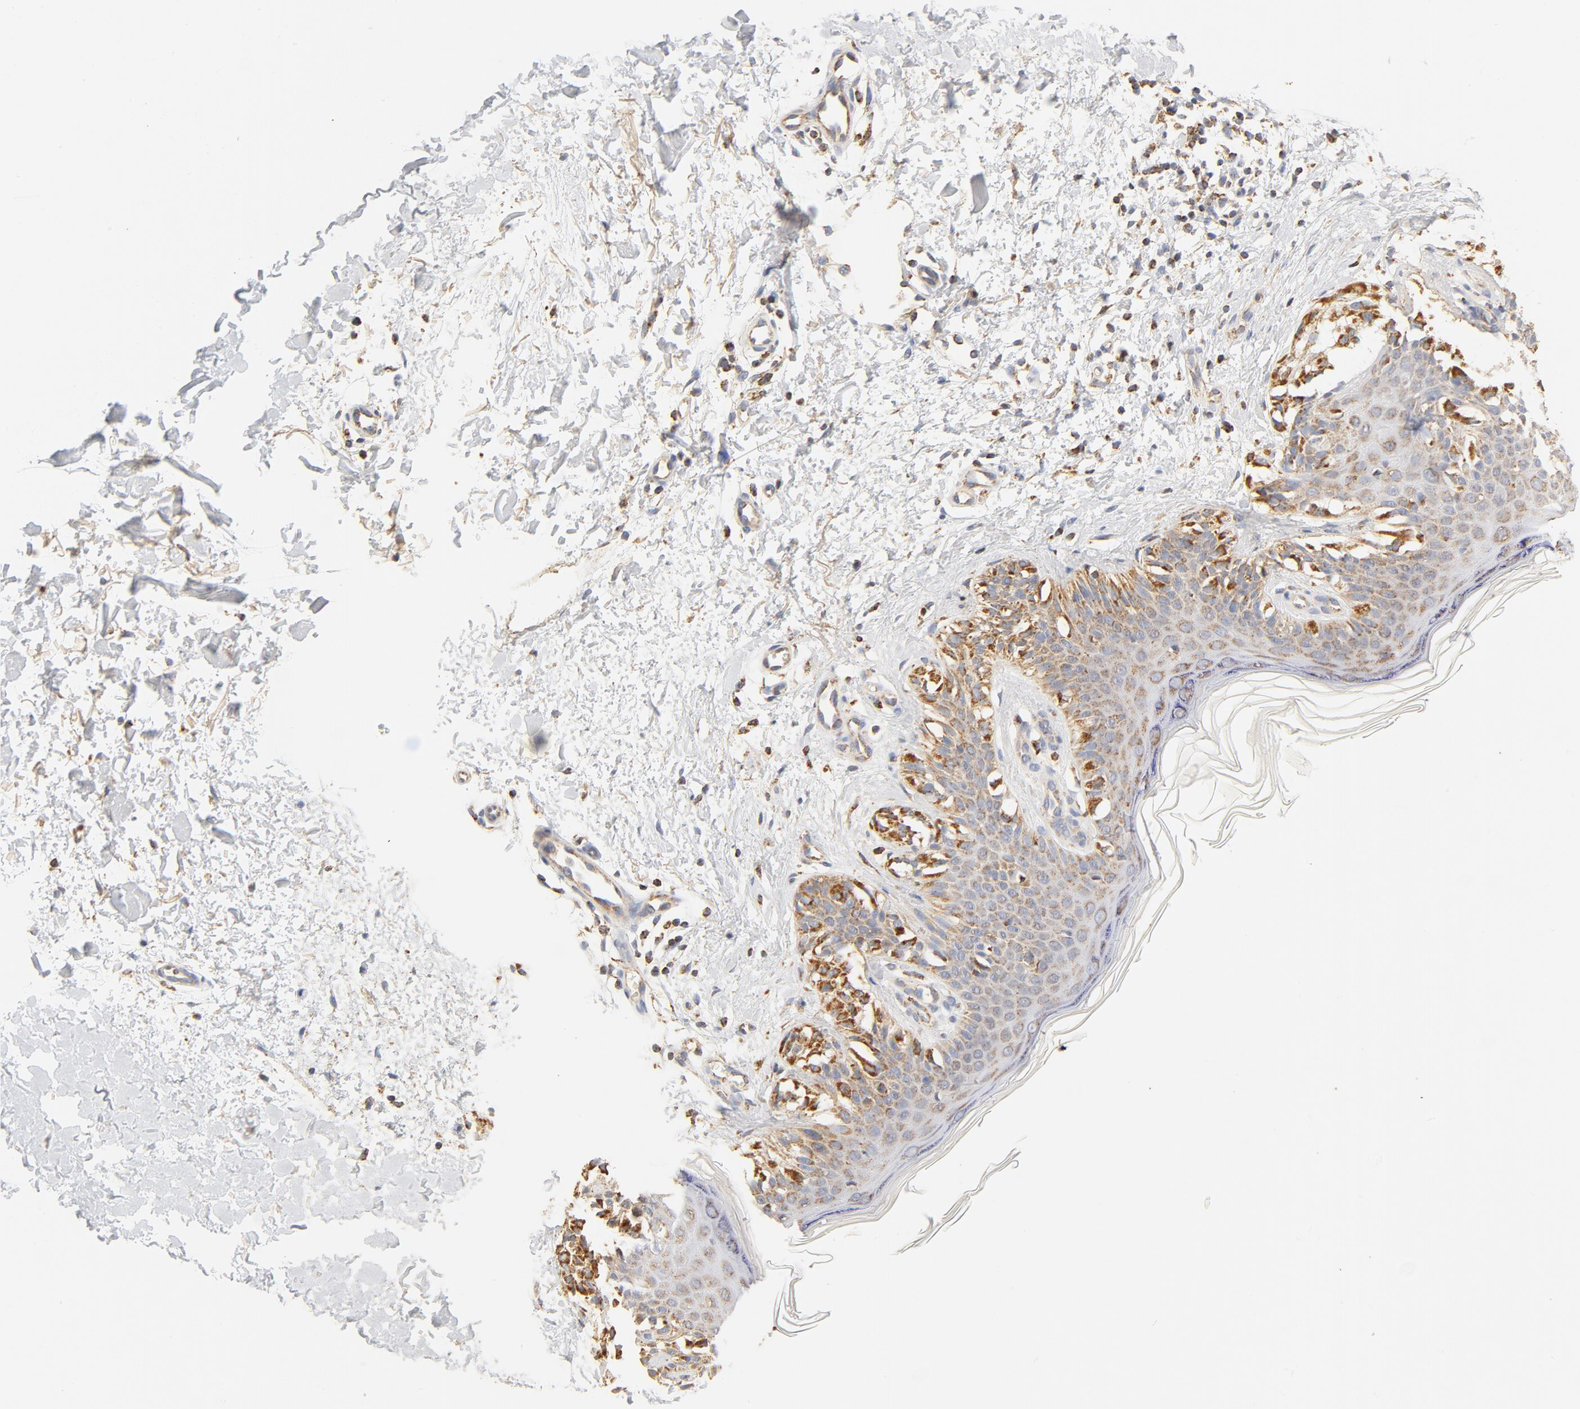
{"staining": {"intensity": "moderate", "quantity": ">75%", "location": "cytoplasmic/membranous"}, "tissue": "melanoma", "cell_type": "Tumor cells", "image_type": "cancer", "snomed": [{"axis": "morphology", "description": "Normal tissue, NOS"}, {"axis": "morphology", "description": "Malignant melanoma, NOS"}, {"axis": "topography", "description": "Skin"}], "caption": "The image demonstrates immunohistochemical staining of malignant melanoma. There is moderate cytoplasmic/membranous positivity is appreciated in approximately >75% of tumor cells. Using DAB (3,3'-diaminobenzidine) (brown) and hematoxylin (blue) stains, captured at high magnification using brightfield microscopy.", "gene": "COX4I1", "patient": {"sex": "male", "age": 83}}